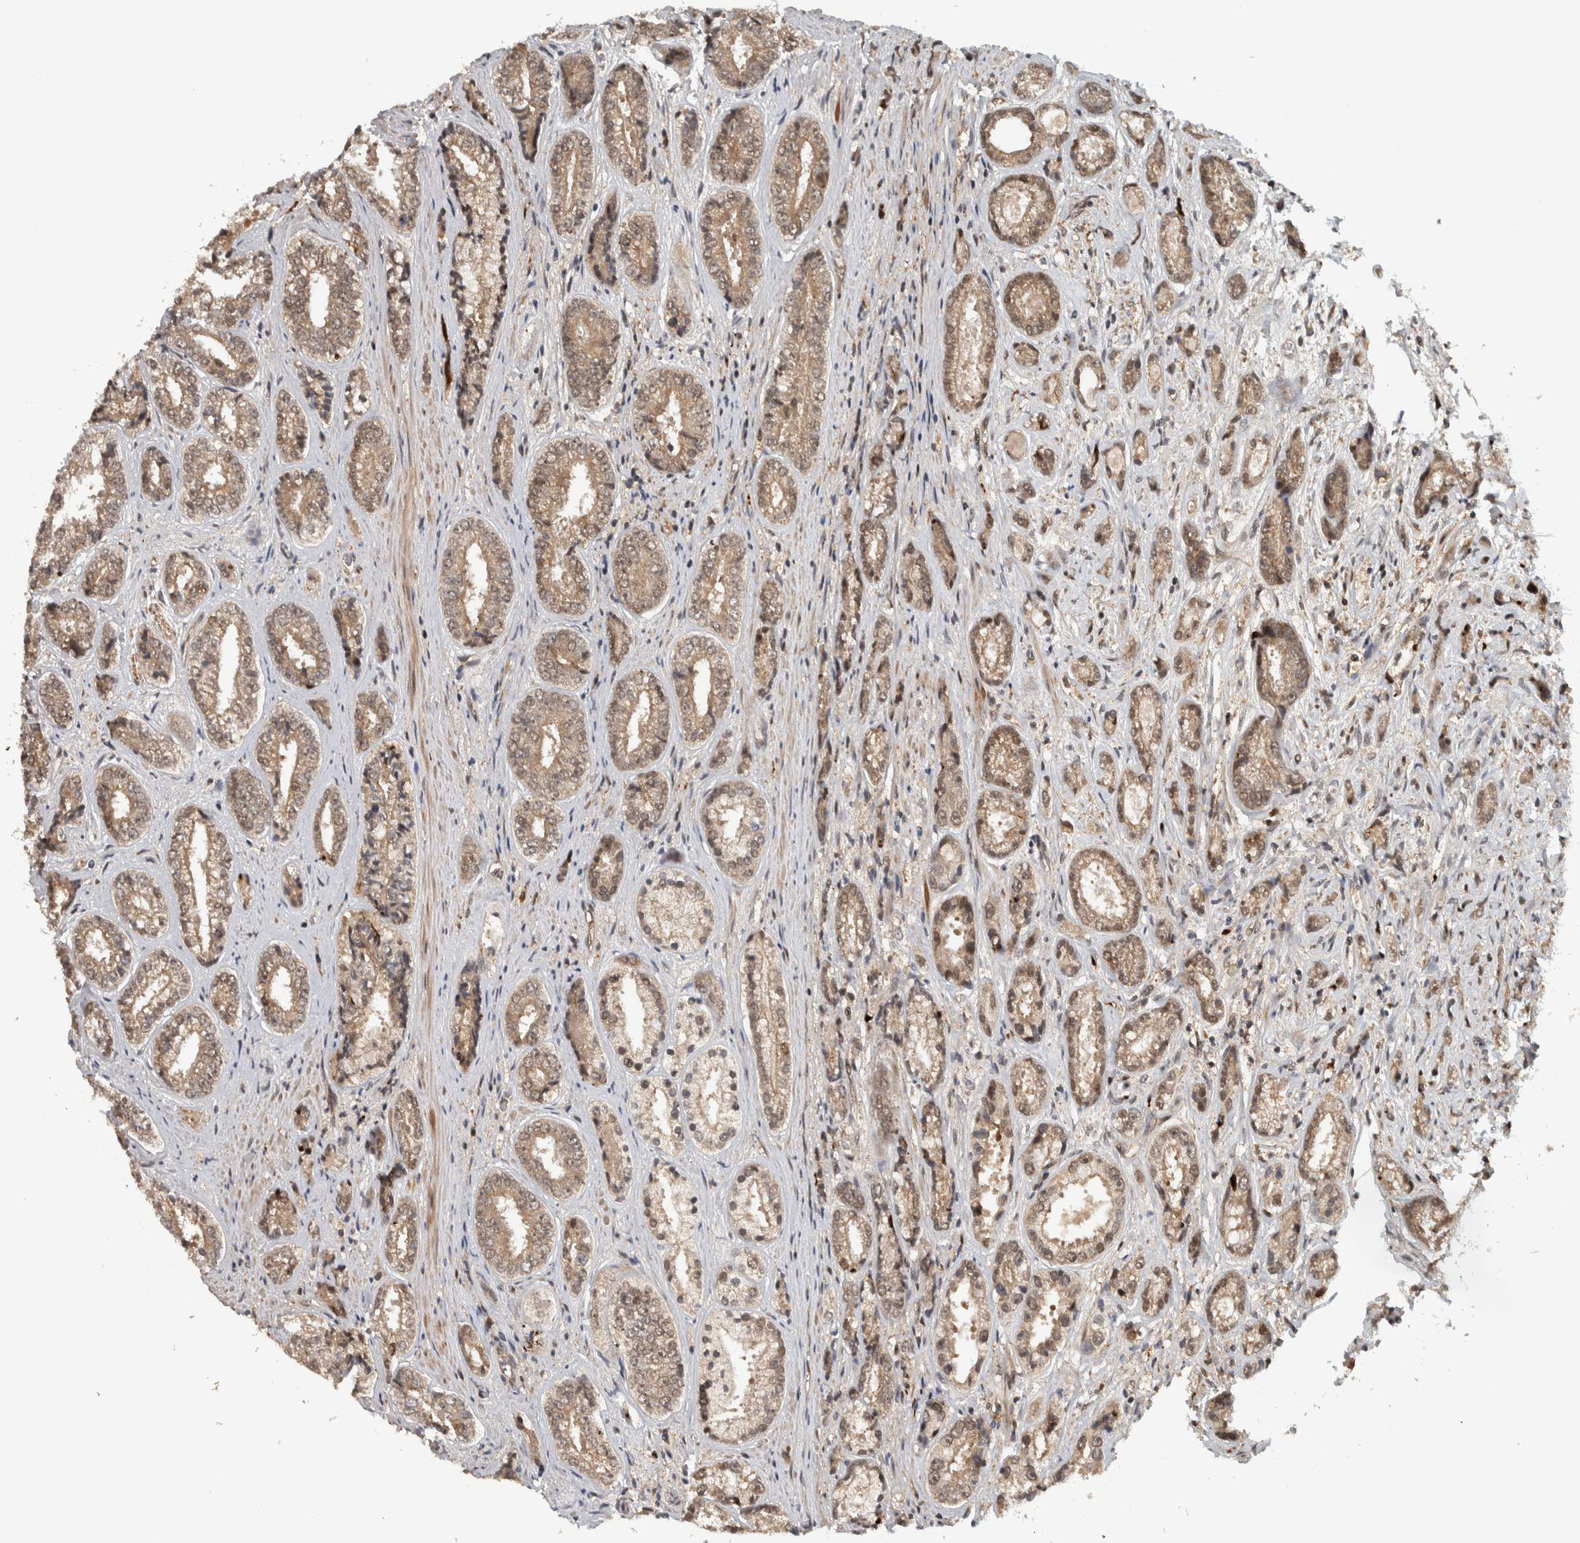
{"staining": {"intensity": "weak", "quantity": ">75%", "location": "cytoplasmic/membranous,nuclear"}, "tissue": "prostate cancer", "cell_type": "Tumor cells", "image_type": "cancer", "snomed": [{"axis": "morphology", "description": "Adenocarcinoma, High grade"}, {"axis": "topography", "description": "Prostate"}], "caption": "Tumor cells show weak cytoplasmic/membranous and nuclear positivity in approximately >75% of cells in prostate cancer.", "gene": "RPS6KA4", "patient": {"sex": "male", "age": 61}}